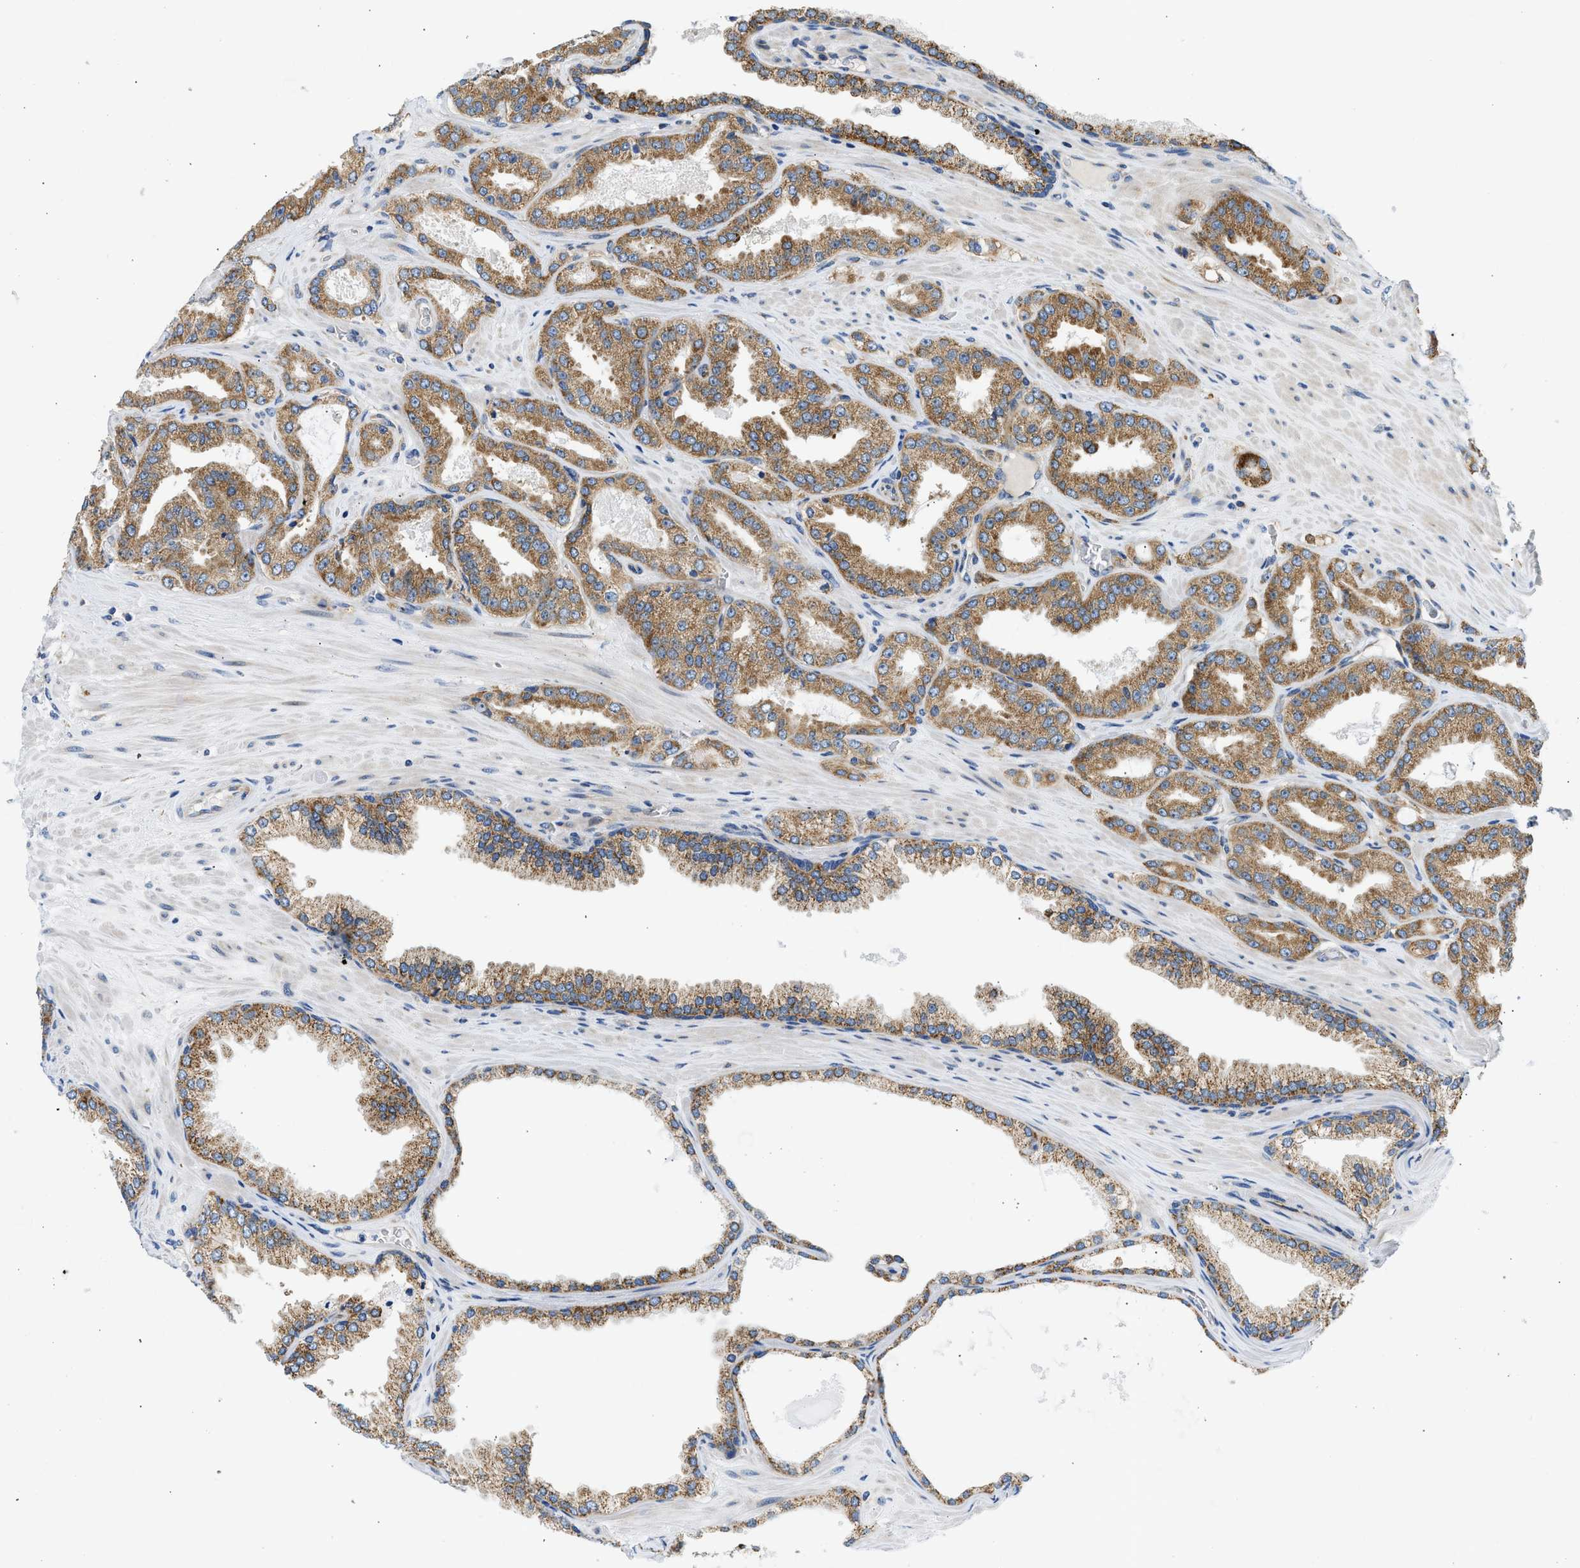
{"staining": {"intensity": "moderate", "quantity": ">75%", "location": "cytoplasmic/membranous"}, "tissue": "prostate cancer", "cell_type": "Tumor cells", "image_type": "cancer", "snomed": [{"axis": "morphology", "description": "Adenocarcinoma, High grade"}, {"axis": "topography", "description": "Prostate"}], "caption": "Immunohistochemistry micrograph of human prostate cancer stained for a protein (brown), which demonstrates medium levels of moderate cytoplasmic/membranous expression in approximately >75% of tumor cells.", "gene": "CAMKK2", "patient": {"sex": "male", "age": 71}}